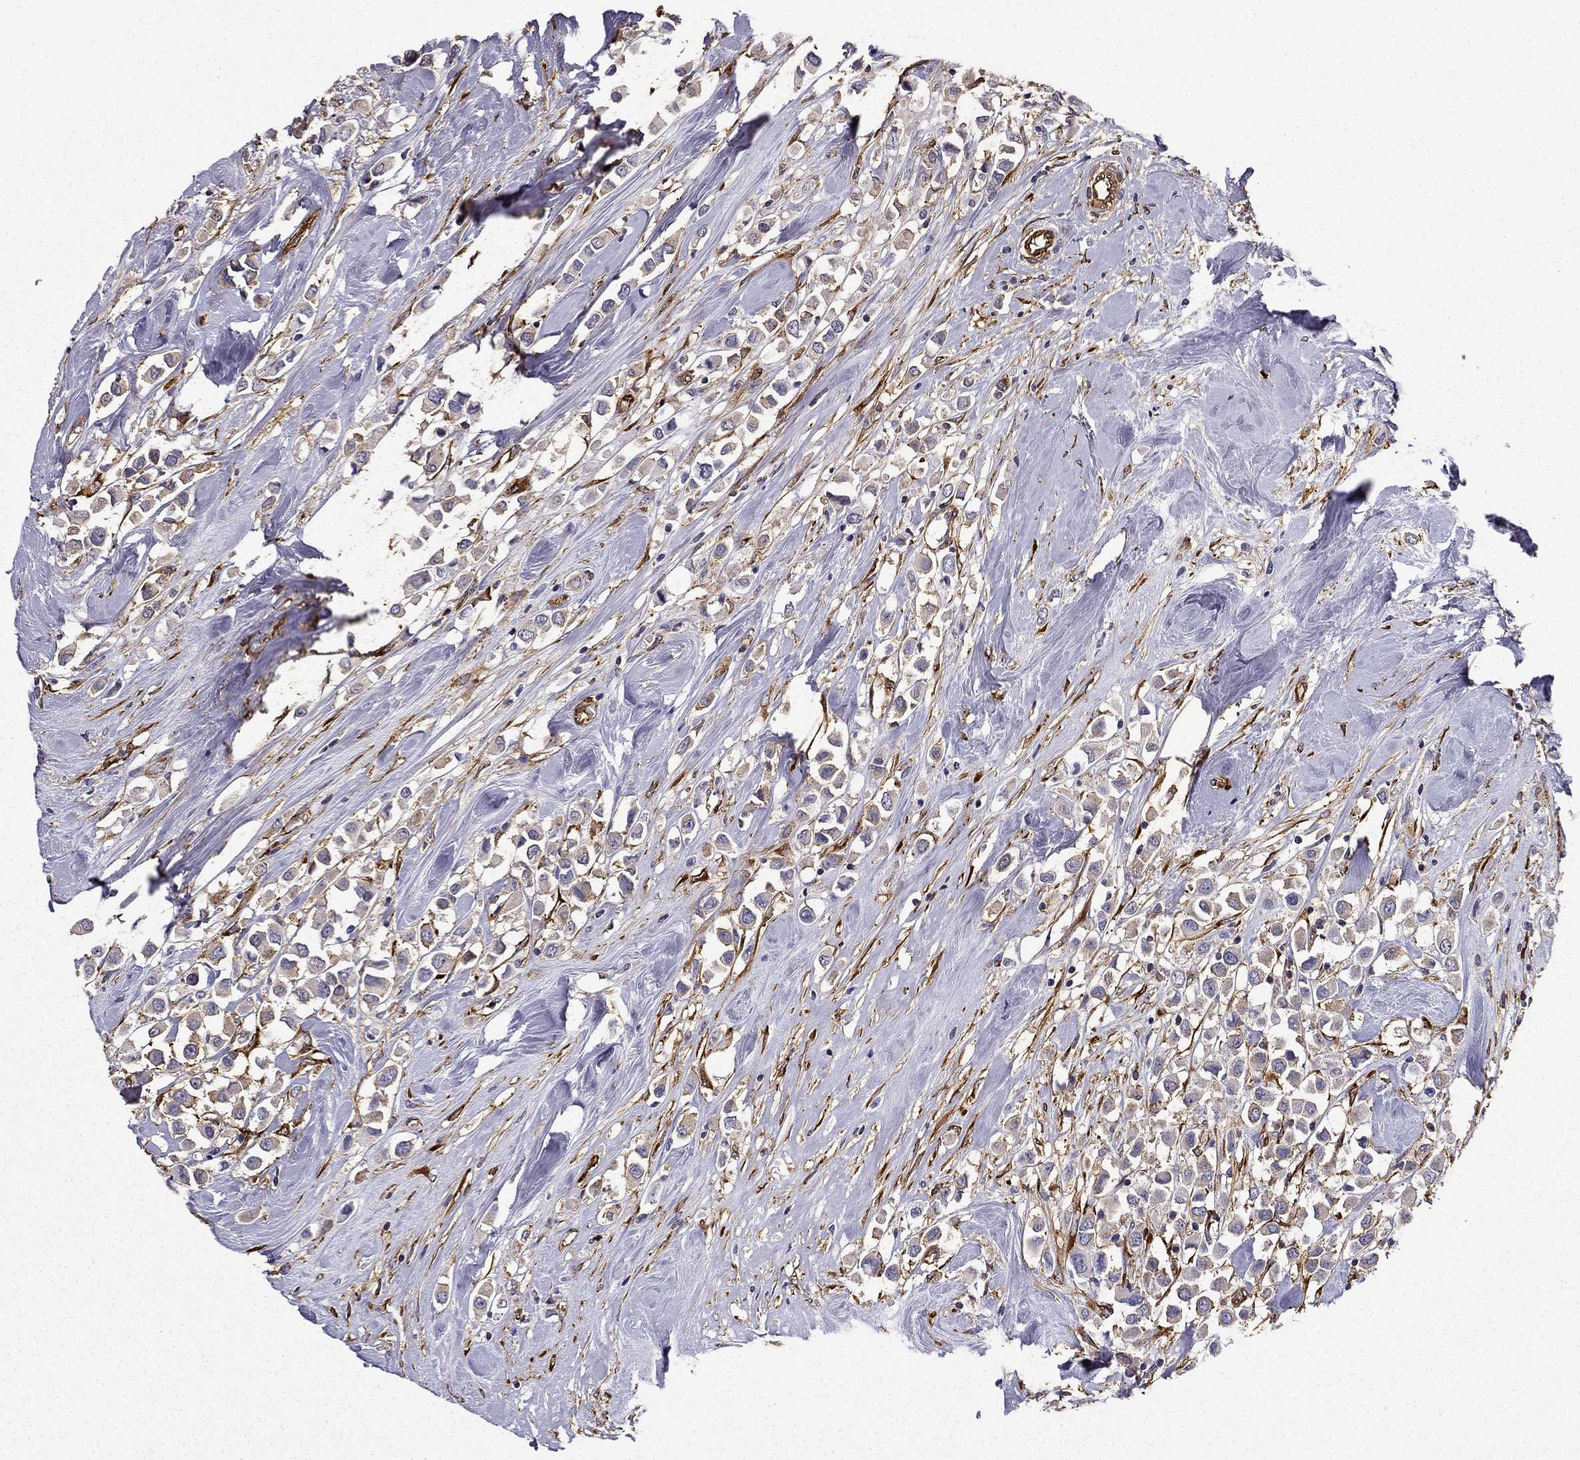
{"staining": {"intensity": "weak", "quantity": "25%-75%", "location": "cytoplasmic/membranous"}, "tissue": "breast cancer", "cell_type": "Tumor cells", "image_type": "cancer", "snomed": [{"axis": "morphology", "description": "Duct carcinoma"}, {"axis": "topography", "description": "Breast"}], "caption": "Immunohistochemical staining of breast cancer displays low levels of weak cytoplasmic/membranous positivity in about 25%-75% of tumor cells. Using DAB (brown) and hematoxylin (blue) stains, captured at high magnification using brightfield microscopy.", "gene": "MAP4", "patient": {"sex": "female", "age": 61}}